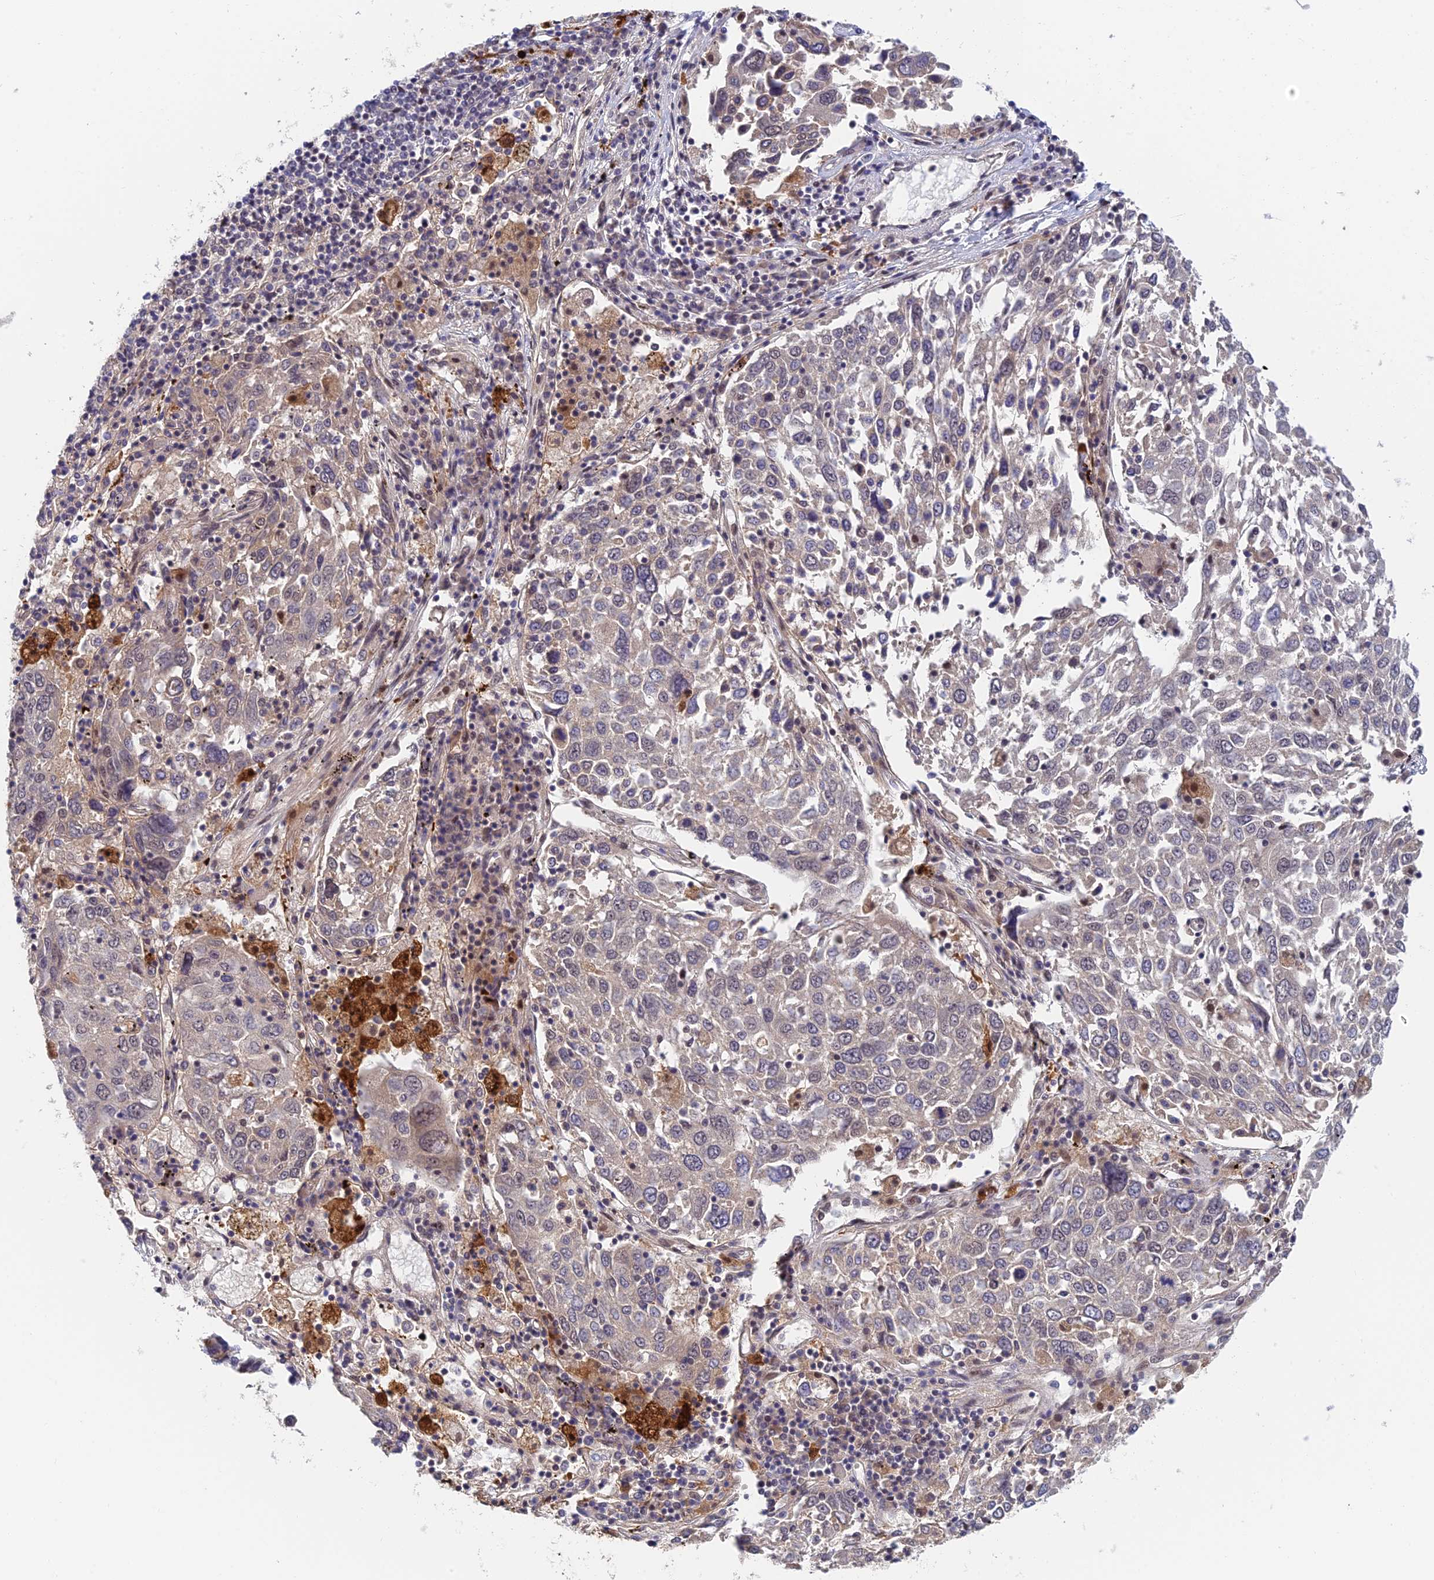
{"staining": {"intensity": "weak", "quantity": "<25%", "location": "cytoplasmic/membranous"}, "tissue": "lung cancer", "cell_type": "Tumor cells", "image_type": "cancer", "snomed": [{"axis": "morphology", "description": "Squamous cell carcinoma, NOS"}, {"axis": "topography", "description": "Lung"}], "caption": "Immunohistochemical staining of human lung squamous cell carcinoma displays no significant positivity in tumor cells. The staining was performed using DAB to visualize the protein expression in brown, while the nuclei were stained in blue with hematoxylin (Magnification: 20x).", "gene": "NSMCE1", "patient": {"sex": "male", "age": 65}}